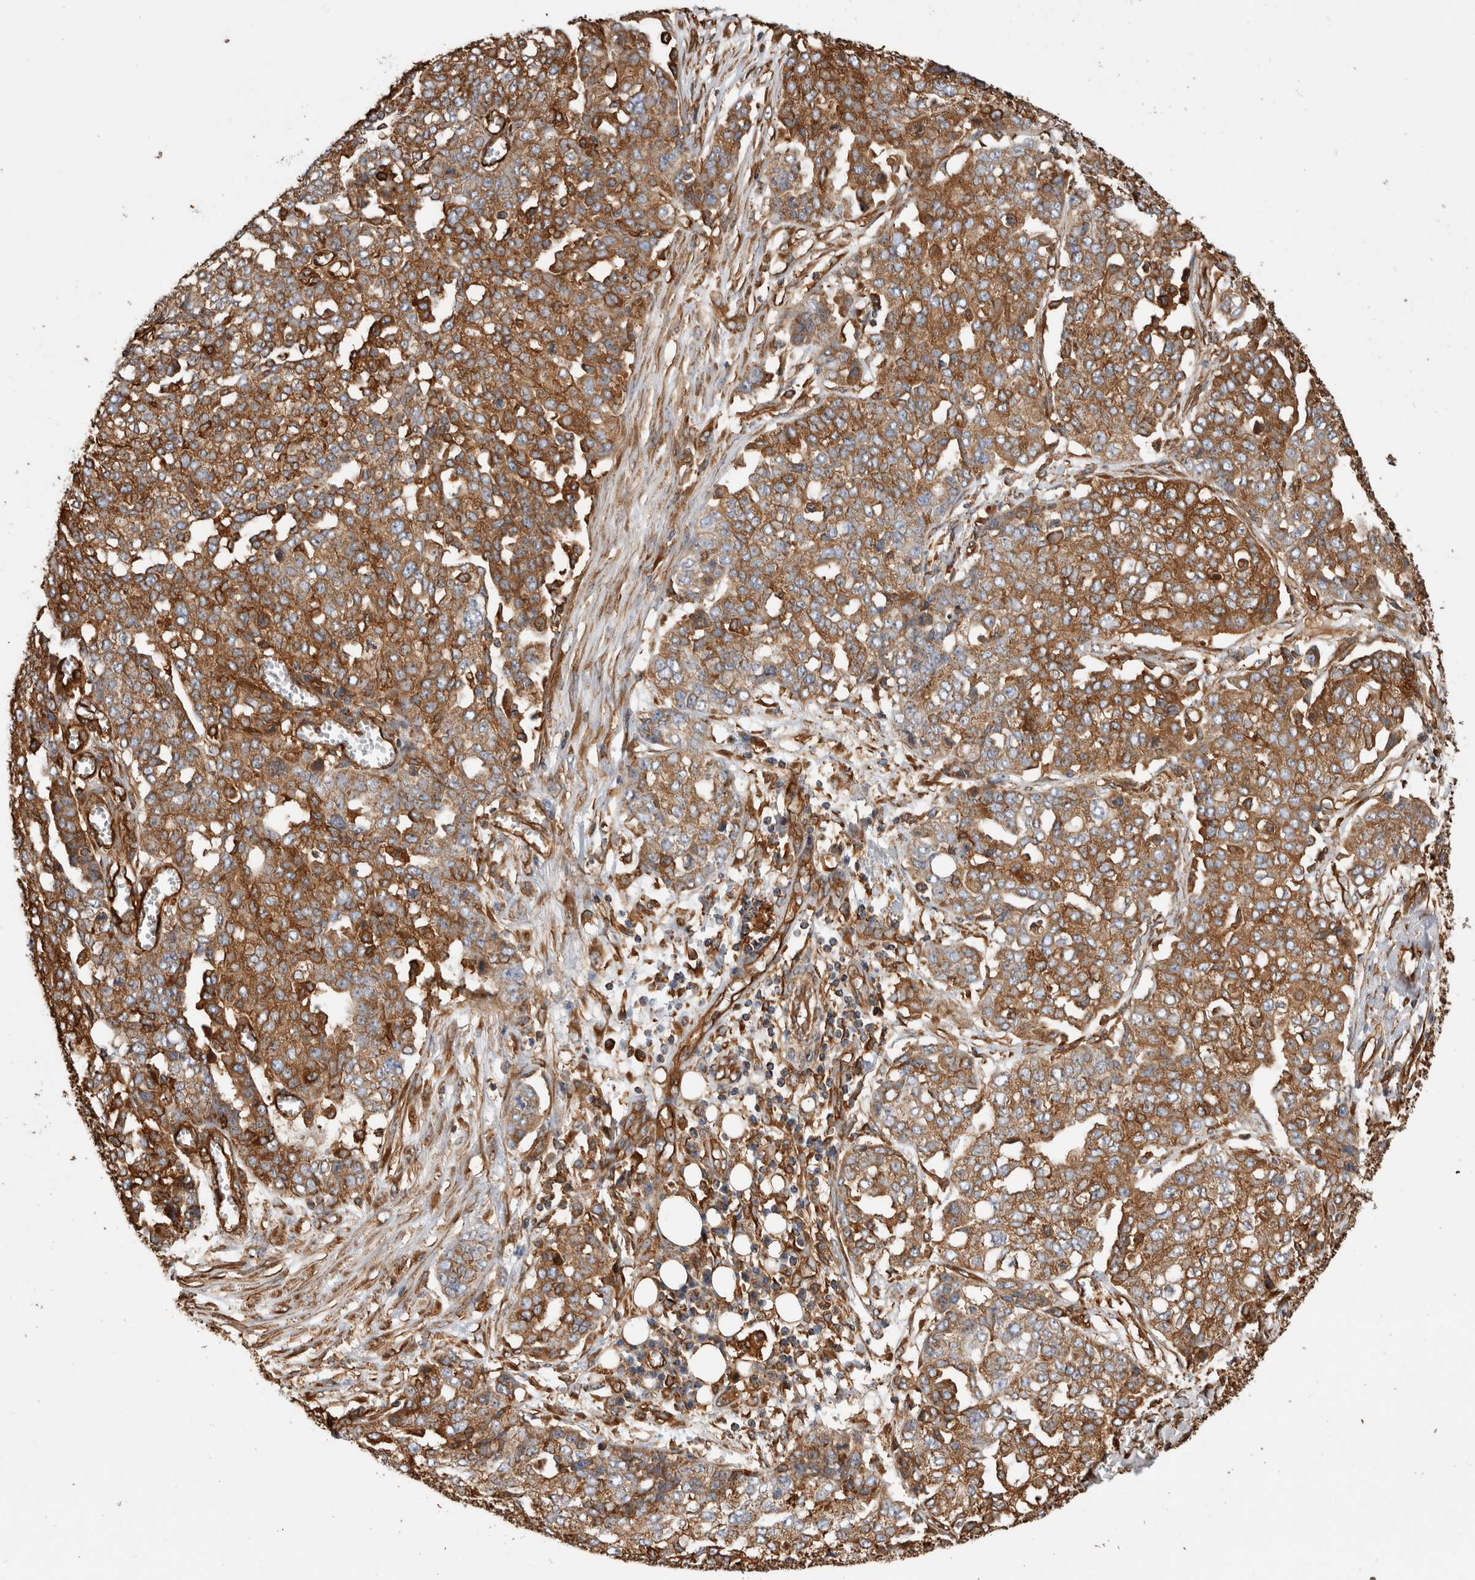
{"staining": {"intensity": "moderate", "quantity": ">75%", "location": "cytoplasmic/membranous"}, "tissue": "ovarian cancer", "cell_type": "Tumor cells", "image_type": "cancer", "snomed": [{"axis": "morphology", "description": "Cystadenocarcinoma, serous, NOS"}, {"axis": "topography", "description": "Soft tissue"}, {"axis": "topography", "description": "Ovary"}], "caption": "Human ovarian cancer stained for a protein (brown) exhibits moderate cytoplasmic/membranous positive positivity in about >75% of tumor cells.", "gene": "ZNF397", "patient": {"sex": "female", "age": 57}}